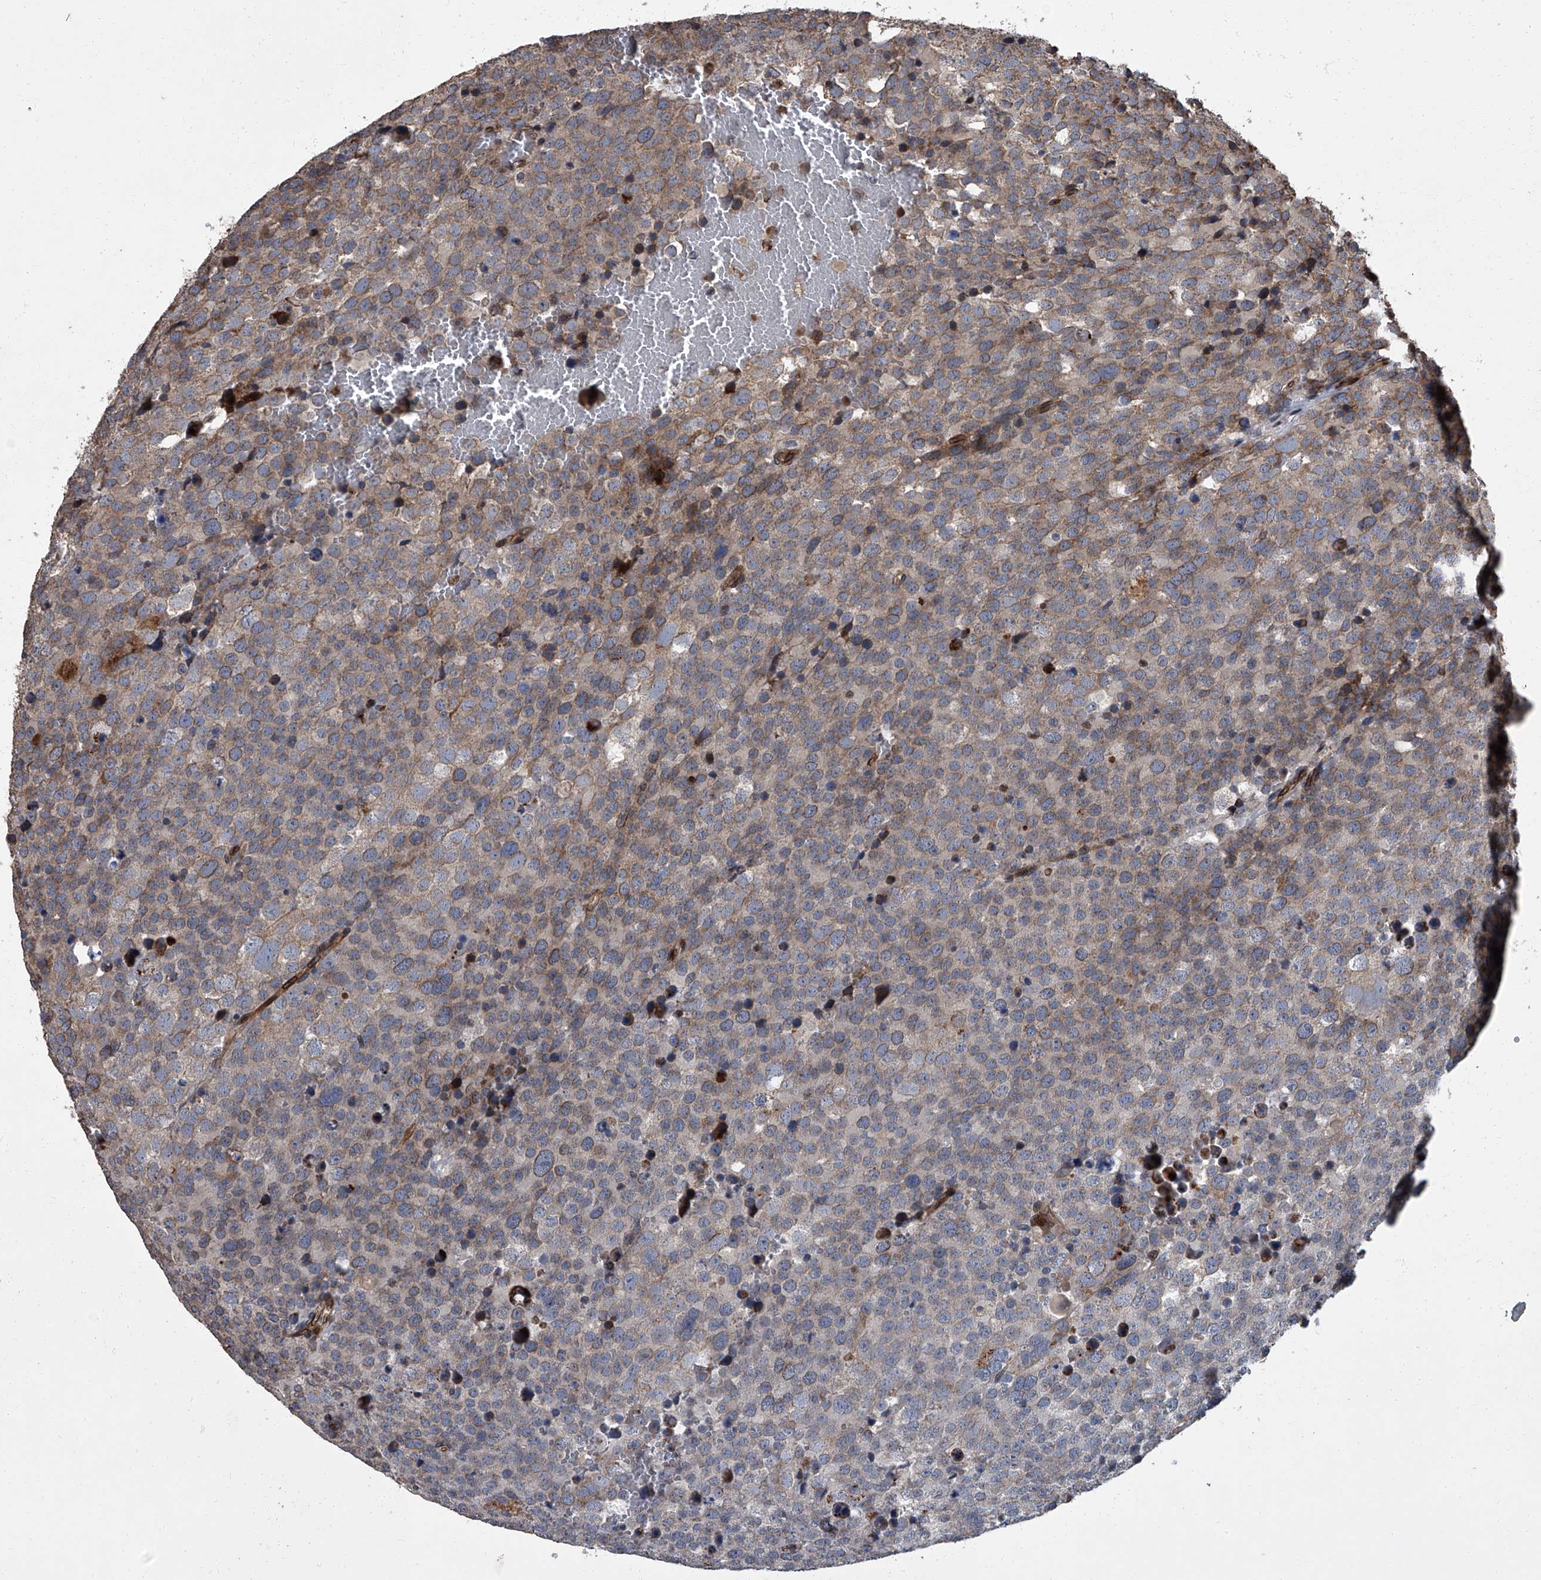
{"staining": {"intensity": "moderate", "quantity": ">75%", "location": "cytoplasmic/membranous,nuclear"}, "tissue": "testis cancer", "cell_type": "Tumor cells", "image_type": "cancer", "snomed": [{"axis": "morphology", "description": "Seminoma, NOS"}, {"axis": "topography", "description": "Testis"}], "caption": "Protein staining of seminoma (testis) tissue reveals moderate cytoplasmic/membranous and nuclear expression in approximately >75% of tumor cells.", "gene": "LRRC8C", "patient": {"sex": "male", "age": 71}}